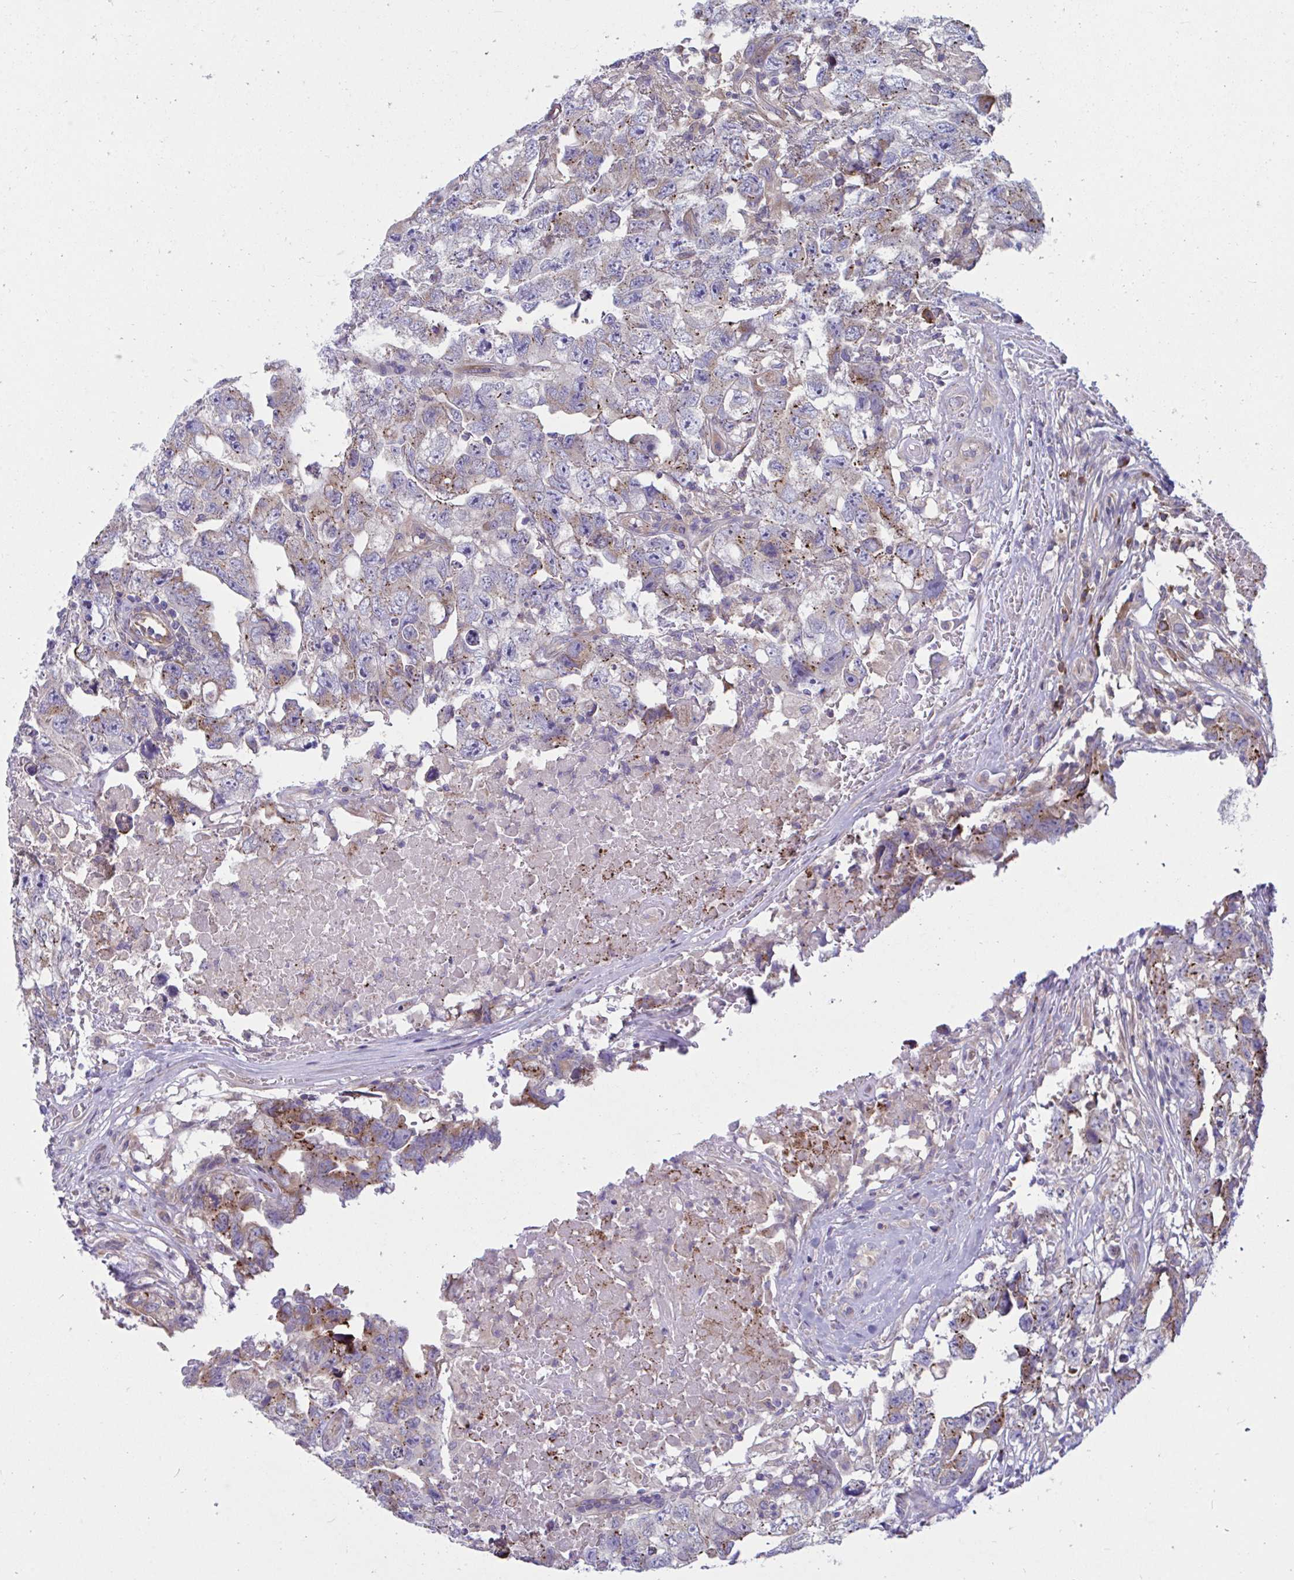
{"staining": {"intensity": "moderate", "quantity": "<25%", "location": "cytoplasmic/membranous"}, "tissue": "testis cancer", "cell_type": "Tumor cells", "image_type": "cancer", "snomed": [{"axis": "morphology", "description": "Carcinoma, Embryonal, NOS"}, {"axis": "topography", "description": "Testis"}], "caption": "About <25% of tumor cells in human testis cancer (embryonal carcinoma) show moderate cytoplasmic/membranous protein expression as visualized by brown immunohistochemical staining.", "gene": "WBP1", "patient": {"sex": "male", "age": 22}}